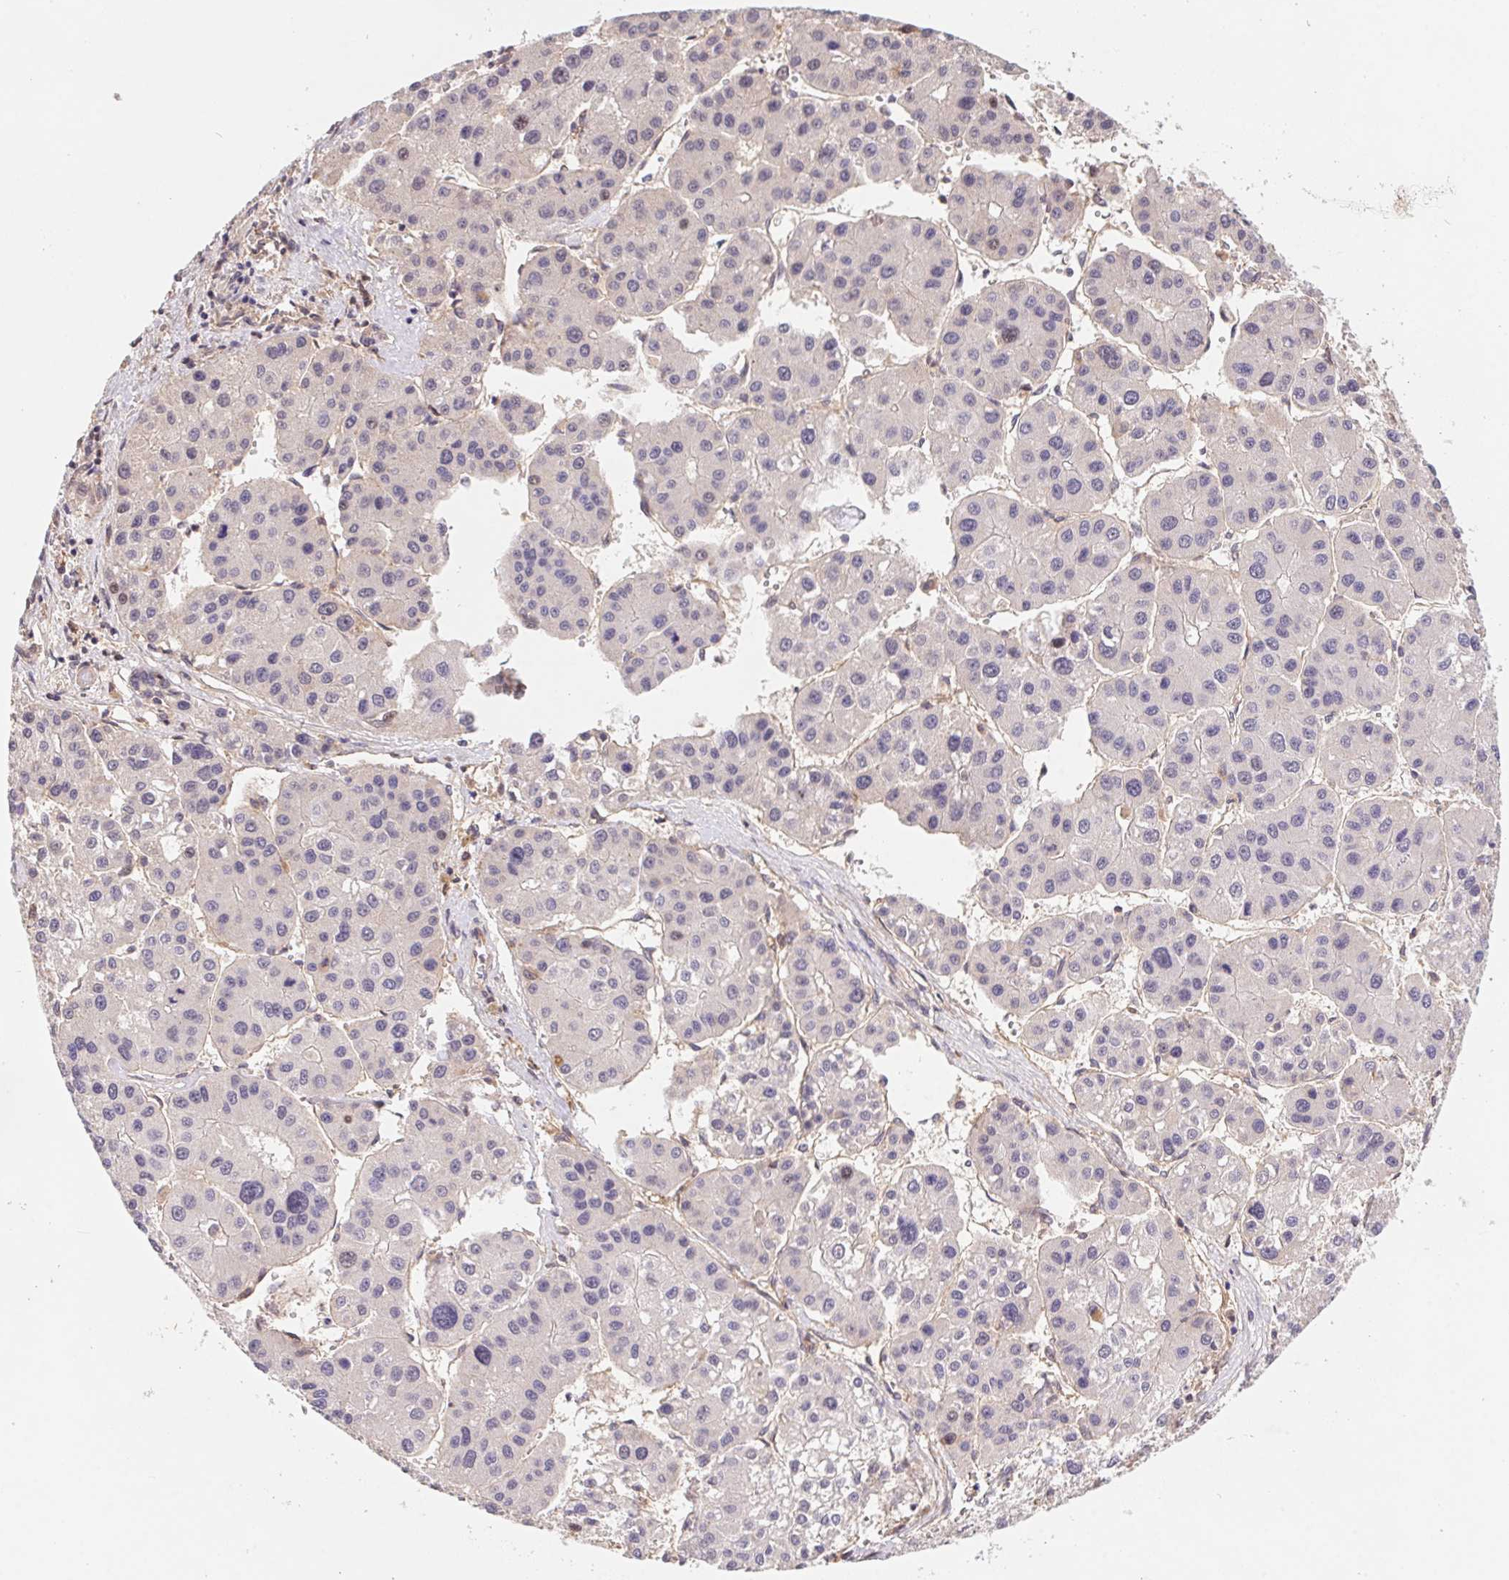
{"staining": {"intensity": "negative", "quantity": "none", "location": "none"}, "tissue": "liver cancer", "cell_type": "Tumor cells", "image_type": "cancer", "snomed": [{"axis": "morphology", "description": "Carcinoma, Hepatocellular, NOS"}, {"axis": "topography", "description": "Liver"}], "caption": "Hepatocellular carcinoma (liver) was stained to show a protein in brown. There is no significant positivity in tumor cells.", "gene": "SLC52A2", "patient": {"sex": "male", "age": 73}}